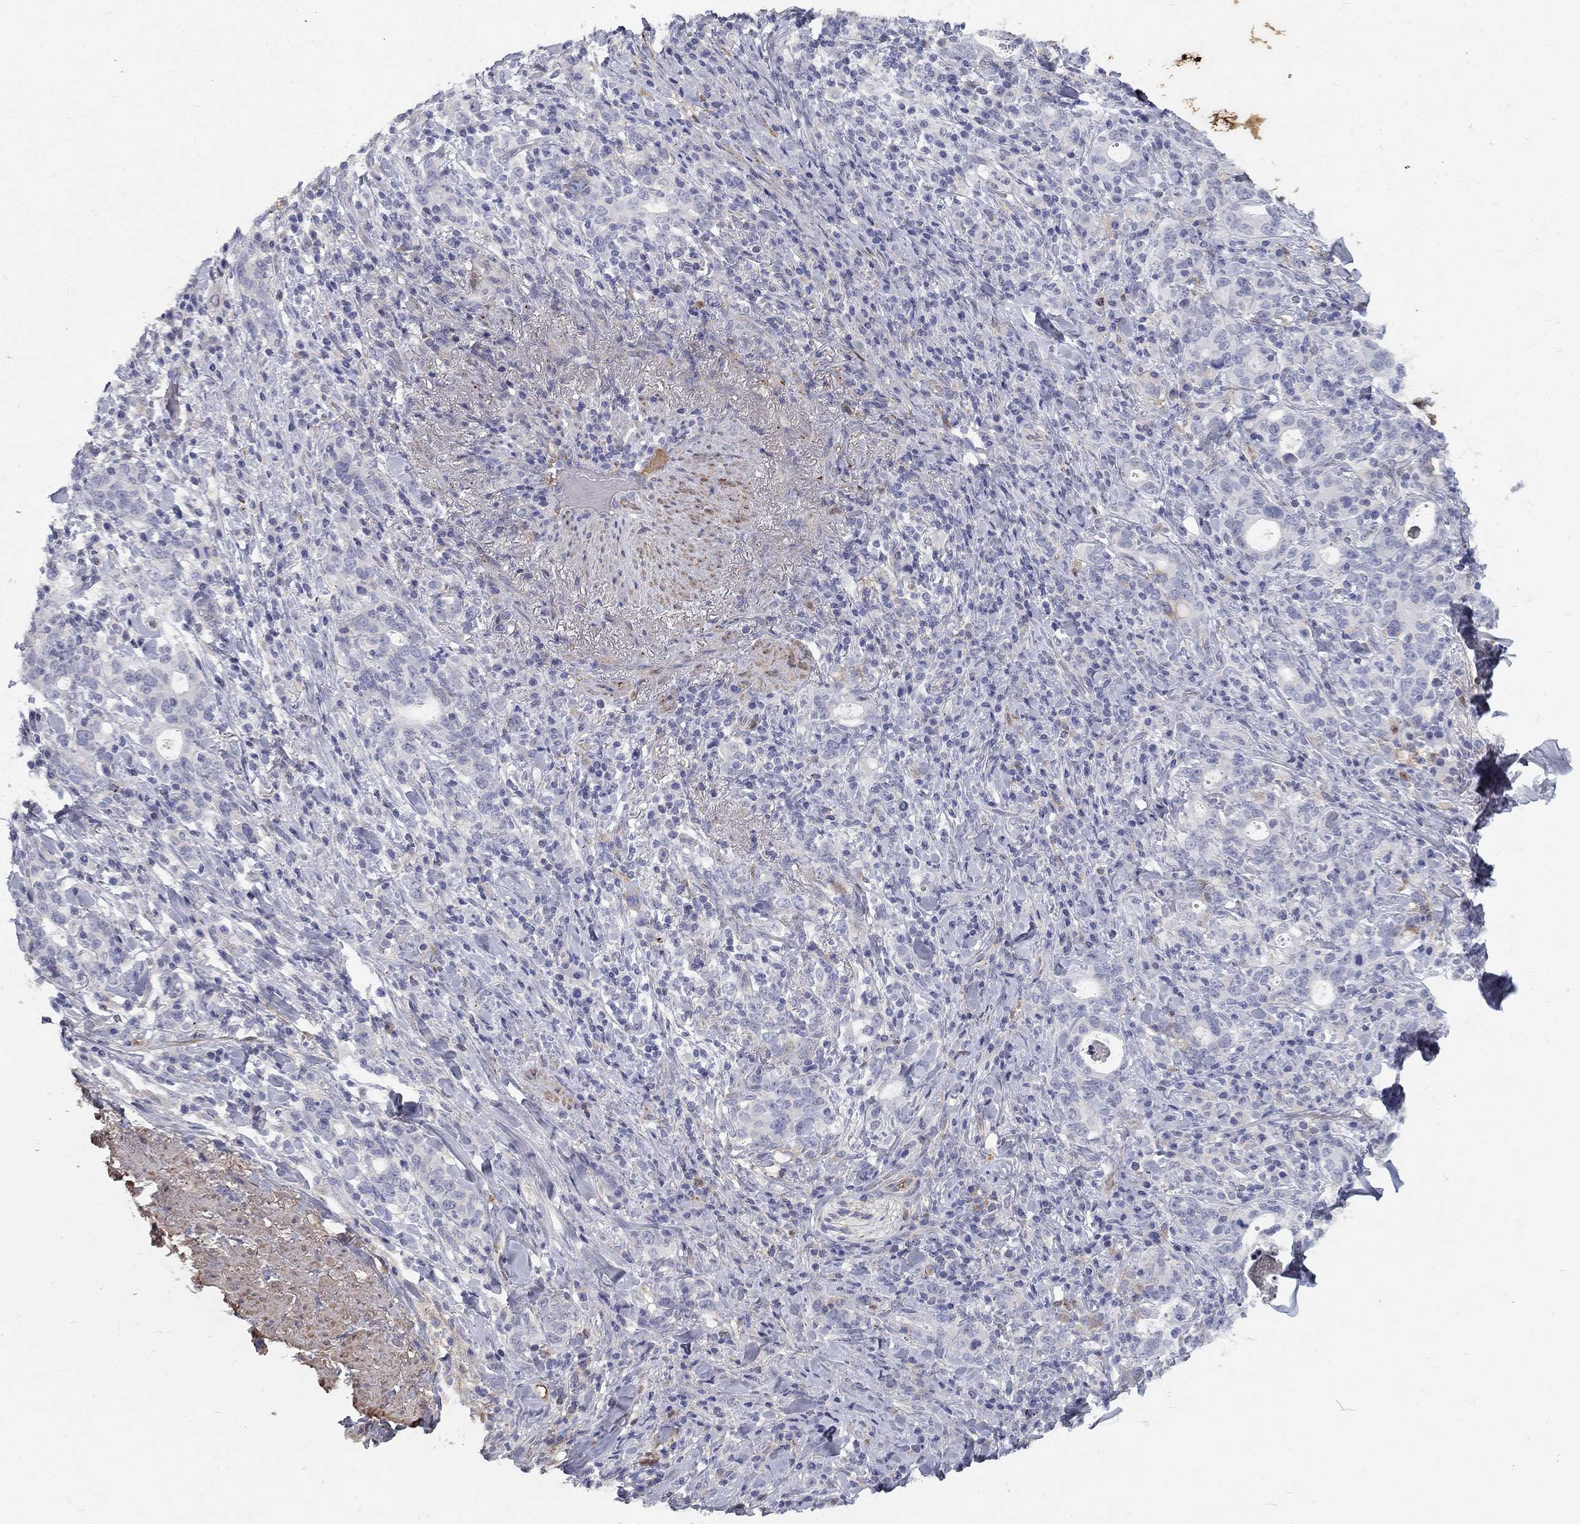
{"staining": {"intensity": "negative", "quantity": "none", "location": "none"}, "tissue": "stomach cancer", "cell_type": "Tumor cells", "image_type": "cancer", "snomed": [{"axis": "morphology", "description": "Adenocarcinoma, NOS"}, {"axis": "topography", "description": "Stomach"}], "caption": "Human stomach cancer (adenocarcinoma) stained for a protein using immunohistochemistry reveals no staining in tumor cells.", "gene": "EPDR1", "patient": {"sex": "male", "age": 79}}